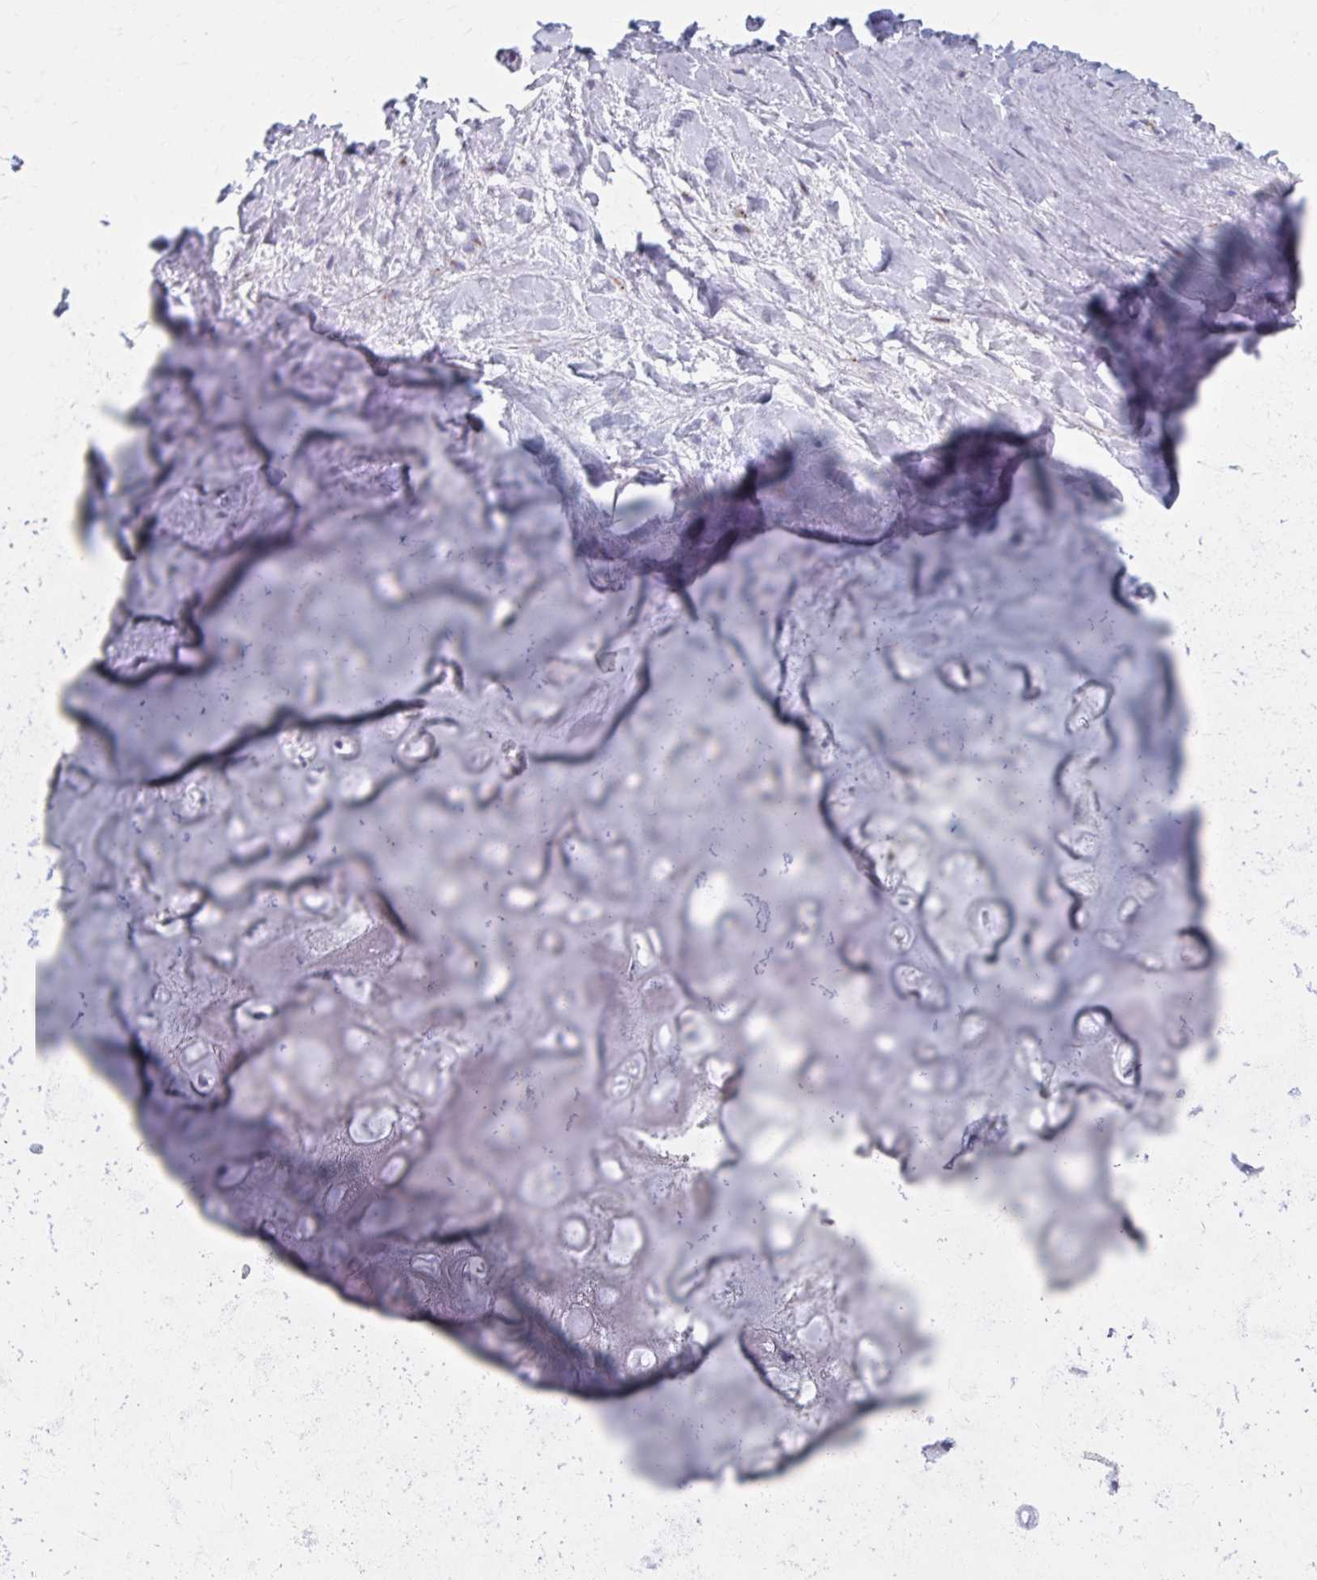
{"staining": {"intensity": "negative", "quantity": "none", "location": "none"}, "tissue": "soft tissue", "cell_type": "Chondrocytes", "image_type": "normal", "snomed": [{"axis": "morphology", "description": "Normal tissue, NOS"}, {"axis": "topography", "description": "Lymph node"}, {"axis": "topography", "description": "Cartilage tissue"}, {"axis": "topography", "description": "Nasopharynx"}], "caption": "High power microscopy histopathology image of an immunohistochemistry (IHC) histopathology image of benign soft tissue, revealing no significant staining in chondrocytes.", "gene": "OLFM2", "patient": {"sex": "male", "age": 63}}